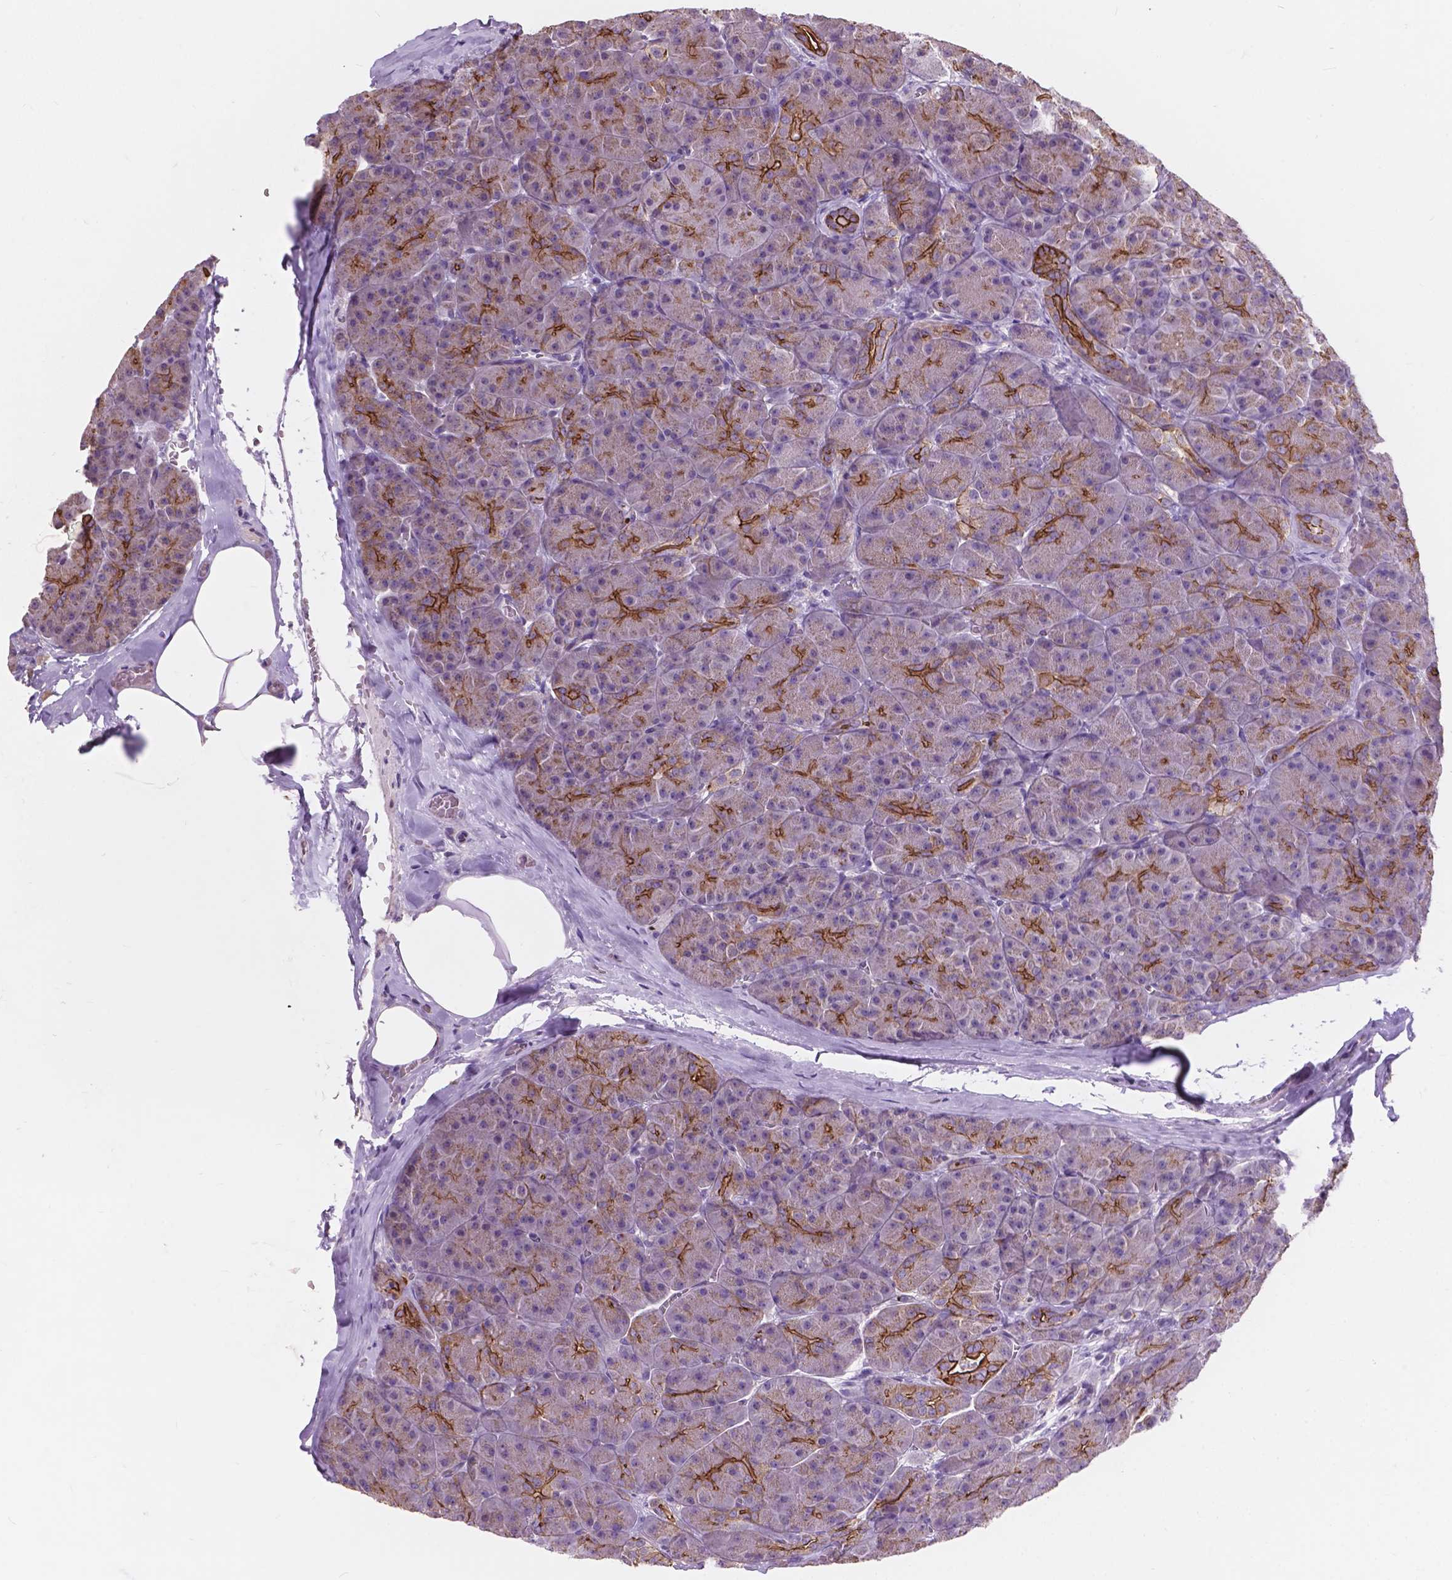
{"staining": {"intensity": "moderate", "quantity": "25%-75%", "location": "cytoplasmic/membranous"}, "tissue": "pancreas", "cell_type": "Exocrine glandular cells", "image_type": "normal", "snomed": [{"axis": "morphology", "description": "Normal tissue, NOS"}, {"axis": "topography", "description": "Pancreas"}], "caption": "Immunohistochemical staining of benign pancreas demonstrates 25%-75% levels of moderate cytoplasmic/membranous protein expression in about 25%-75% of exocrine glandular cells.", "gene": "MYH14", "patient": {"sex": "male", "age": 57}}